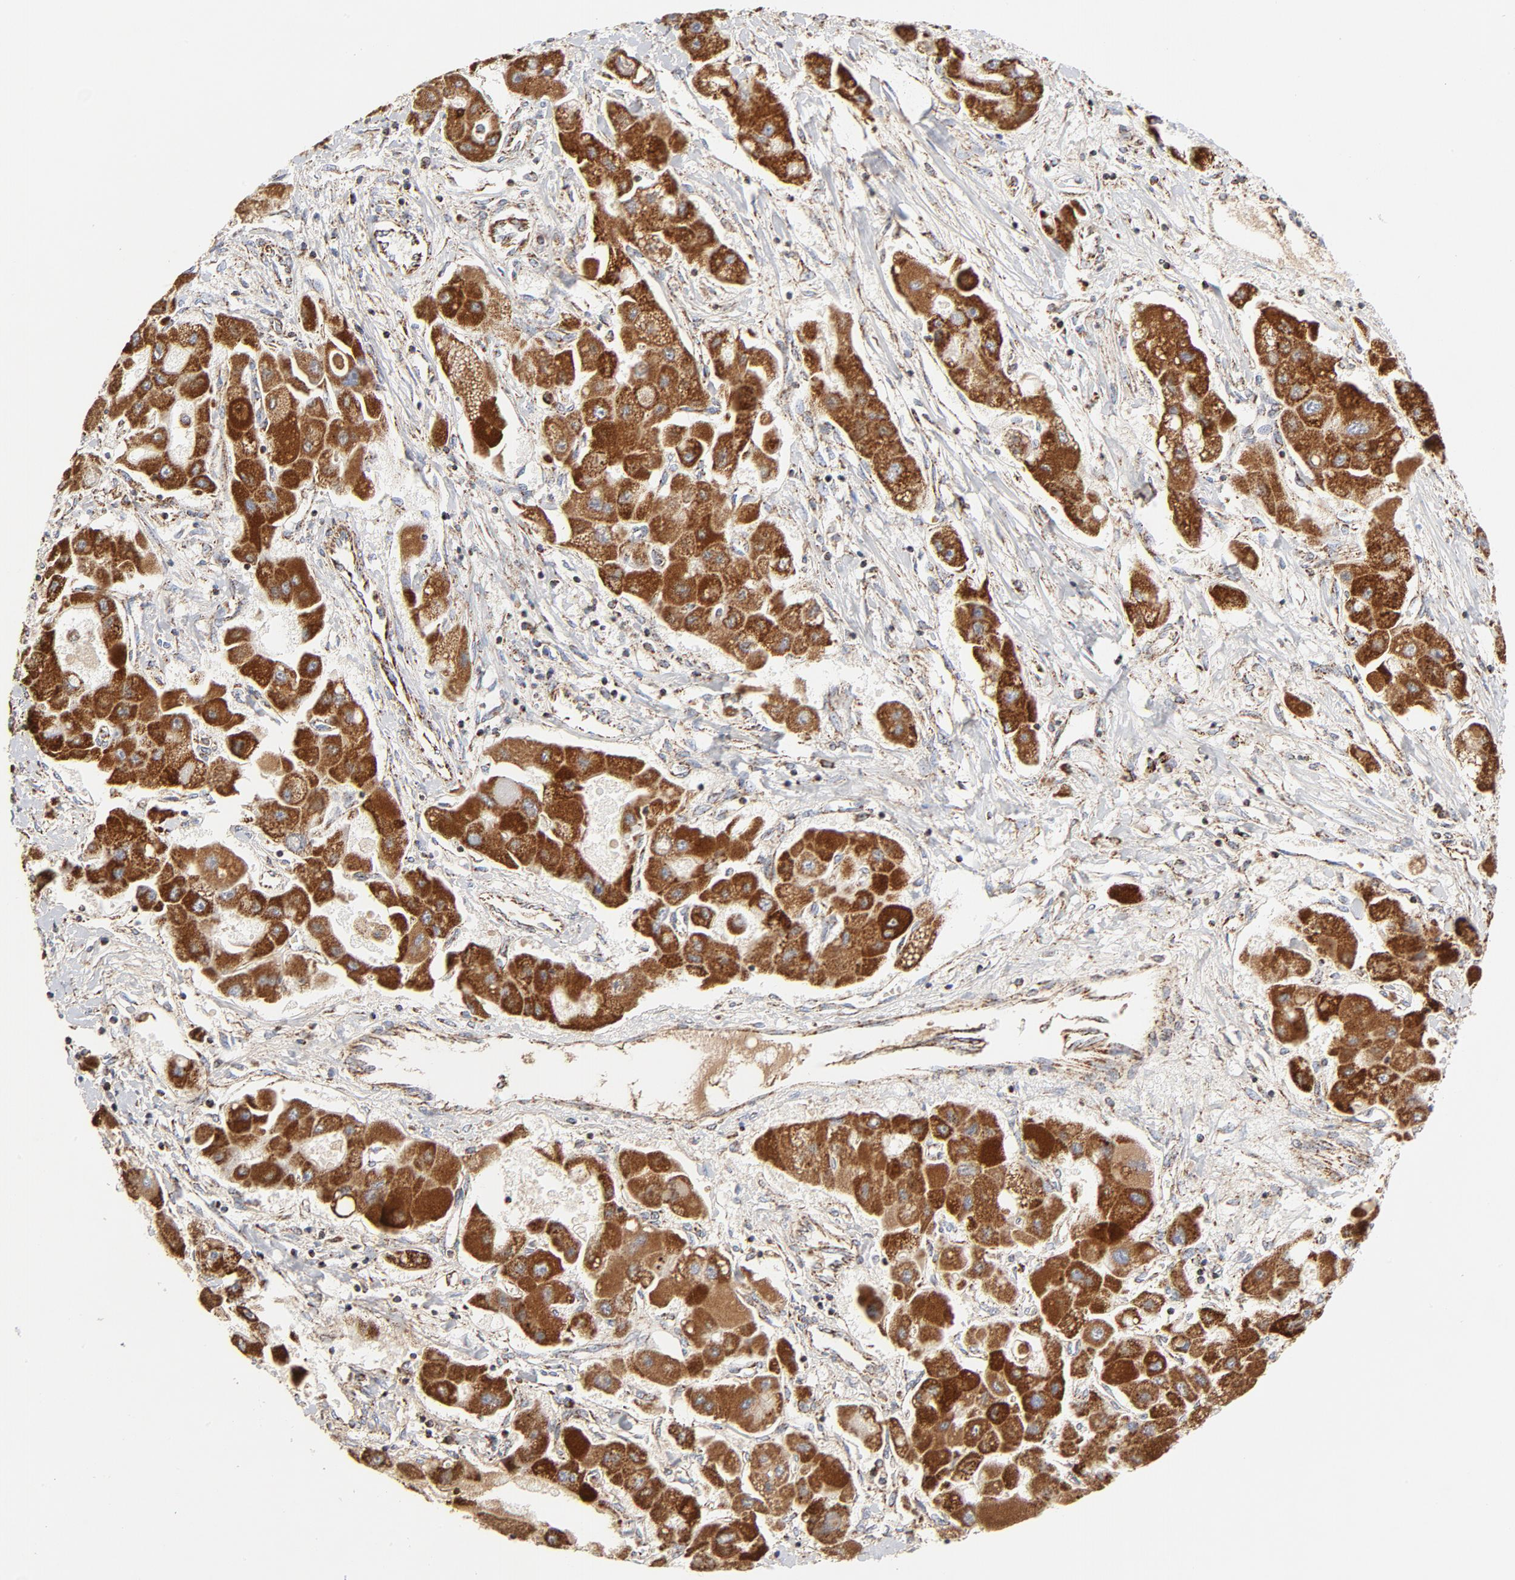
{"staining": {"intensity": "strong", "quantity": ">75%", "location": "cytoplasmic/membranous"}, "tissue": "liver cancer", "cell_type": "Tumor cells", "image_type": "cancer", "snomed": [{"axis": "morphology", "description": "Carcinoma, Hepatocellular, NOS"}, {"axis": "topography", "description": "Liver"}], "caption": "Immunohistochemistry (IHC) of human hepatocellular carcinoma (liver) exhibits high levels of strong cytoplasmic/membranous staining in approximately >75% of tumor cells. (DAB (3,3'-diaminobenzidine) IHC, brown staining for protein, blue staining for nuclei).", "gene": "PCNX4", "patient": {"sex": "male", "age": 24}}